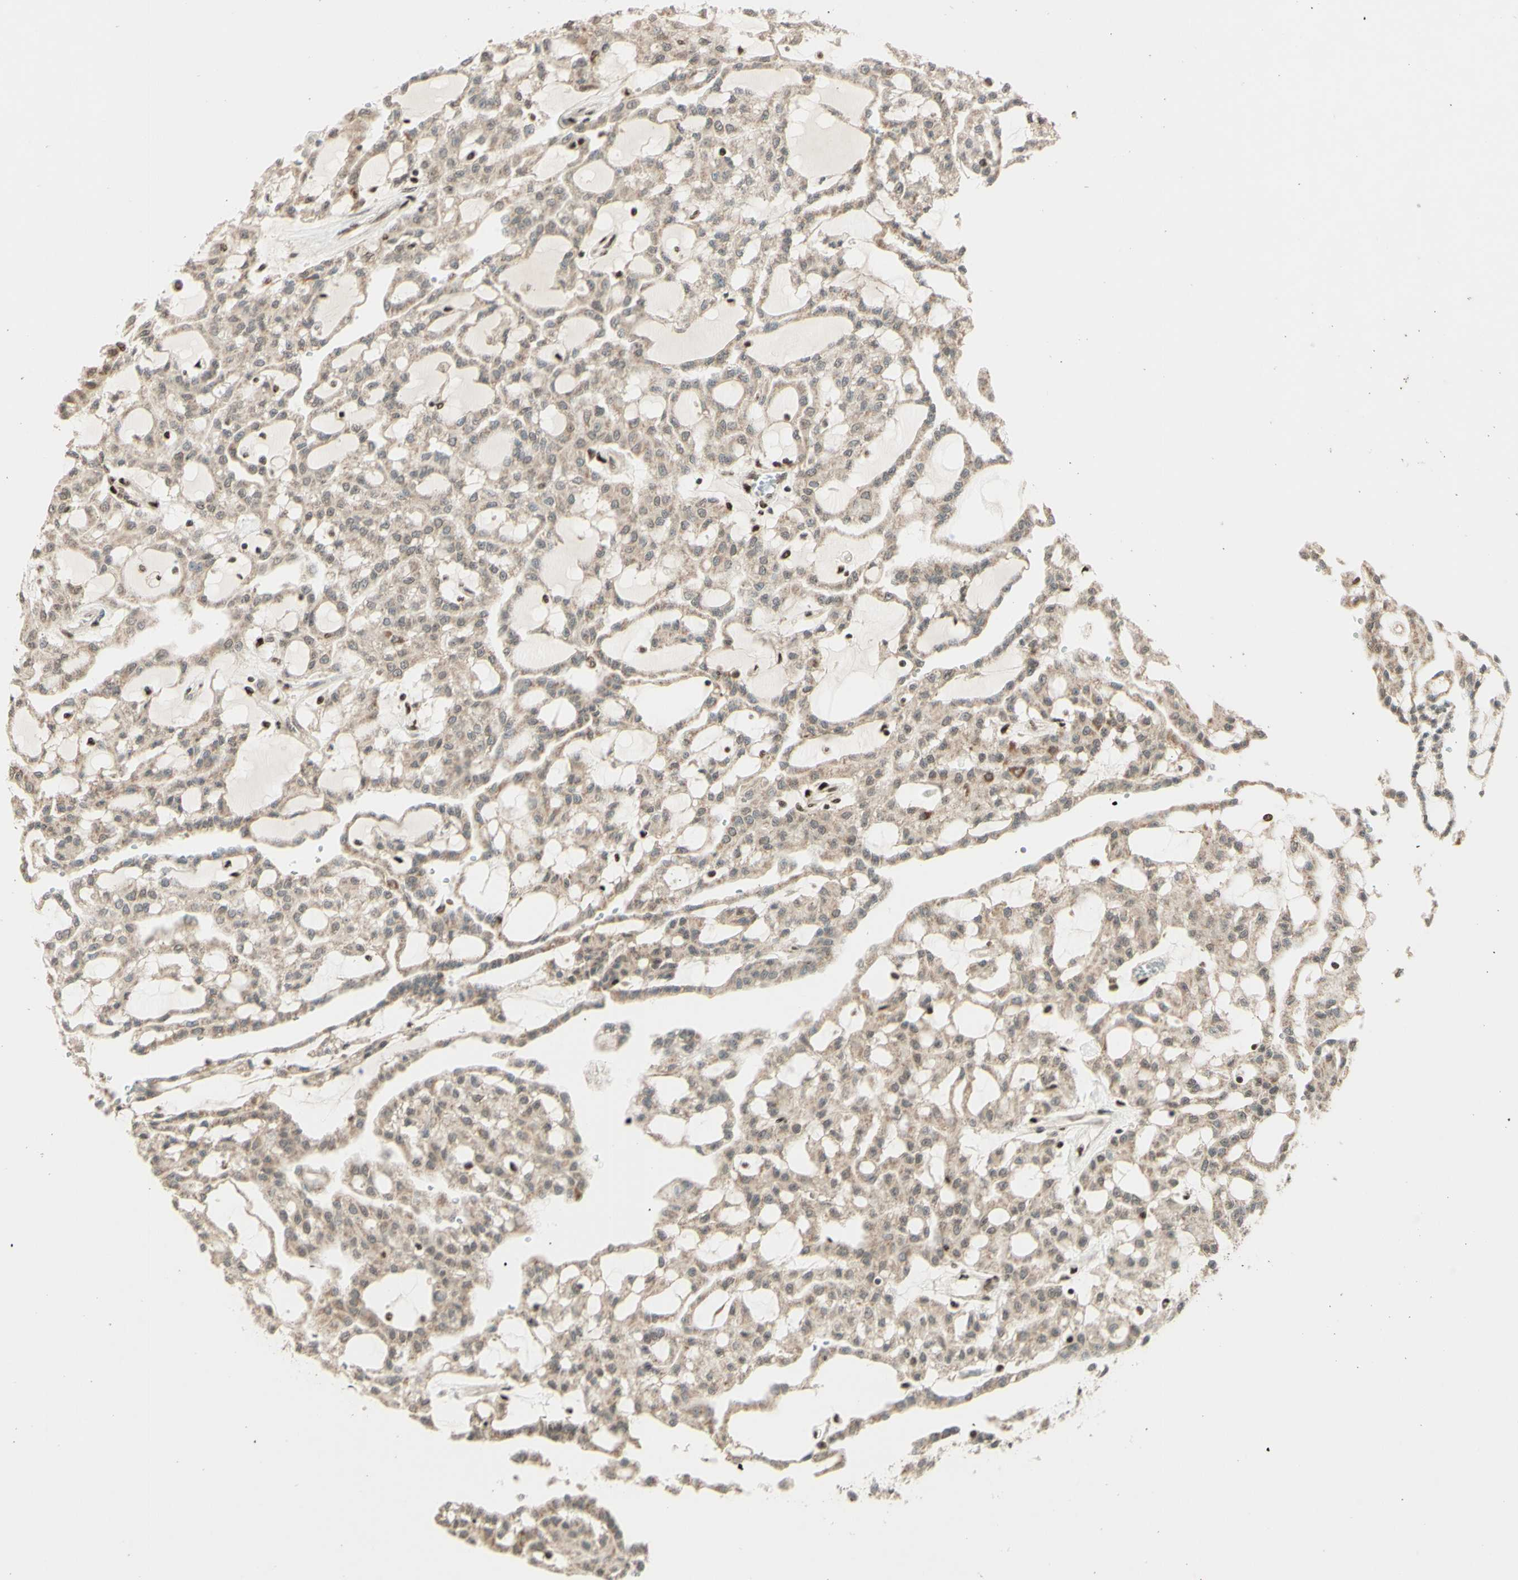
{"staining": {"intensity": "weak", "quantity": ">75%", "location": "cytoplasmic/membranous"}, "tissue": "renal cancer", "cell_type": "Tumor cells", "image_type": "cancer", "snomed": [{"axis": "morphology", "description": "Adenocarcinoma, NOS"}, {"axis": "topography", "description": "Kidney"}], "caption": "Approximately >75% of tumor cells in human renal cancer display weak cytoplasmic/membranous protein expression as visualized by brown immunohistochemical staining.", "gene": "NR3C1", "patient": {"sex": "male", "age": 63}}